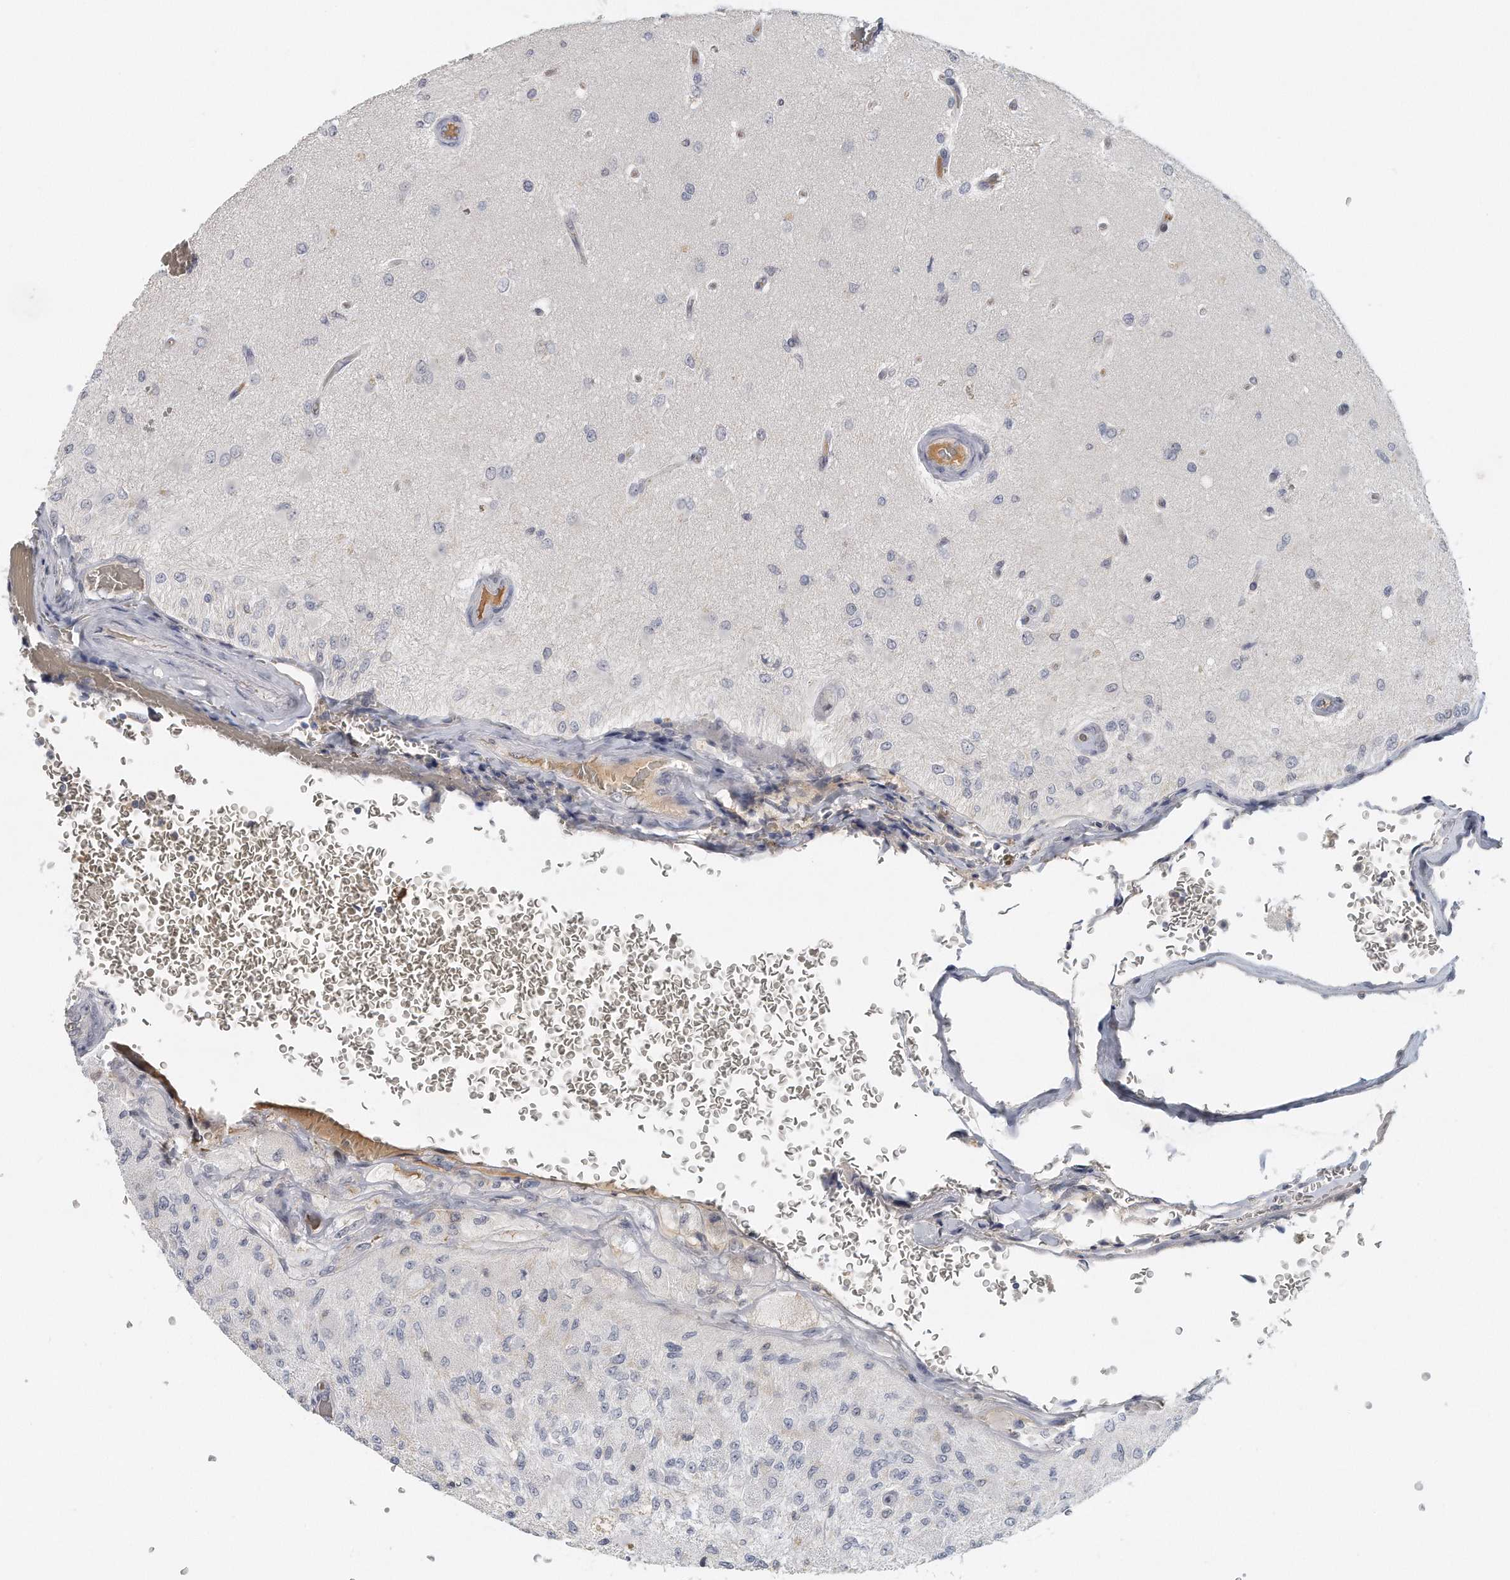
{"staining": {"intensity": "negative", "quantity": "none", "location": "none"}, "tissue": "glioma", "cell_type": "Tumor cells", "image_type": "cancer", "snomed": [{"axis": "morphology", "description": "Normal tissue, NOS"}, {"axis": "morphology", "description": "Glioma, malignant, High grade"}, {"axis": "topography", "description": "Cerebral cortex"}], "caption": "Tumor cells show no significant protein positivity in glioma. Nuclei are stained in blue.", "gene": "DDX43", "patient": {"sex": "male", "age": 77}}